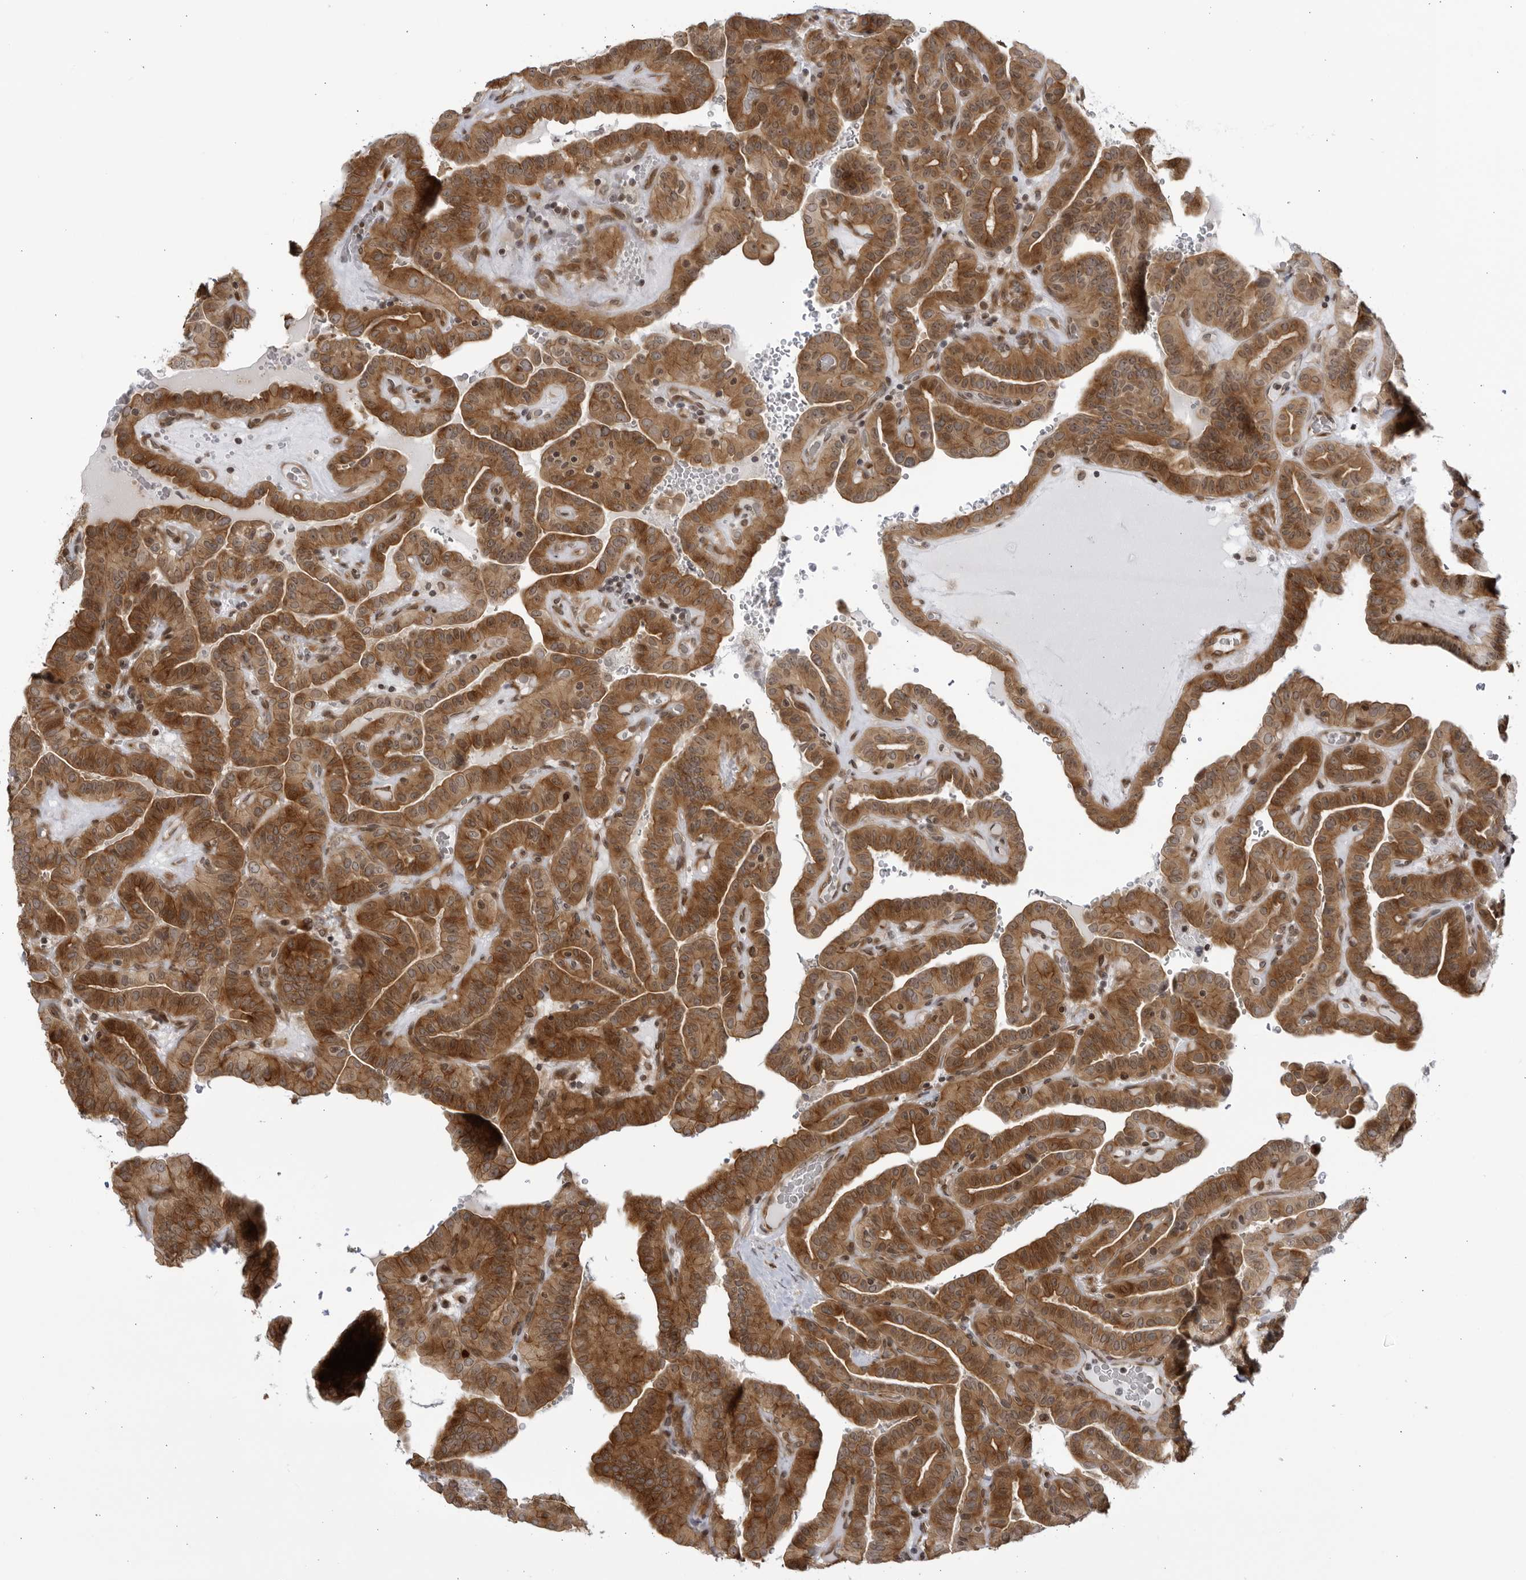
{"staining": {"intensity": "strong", "quantity": ">75%", "location": "cytoplasmic/membranous"}, "tissue": "thyroid cancer", "cell_type": "Tumor cells", "image_type": "cancer", "snomed": [{"axis": "morphology", "description": "Papillary adenocarcinoma, NOS"}, {"axis": "topography", "description": "Thyroid gland"}], "caption": "This is an image of immunohistochemistry (IHC) staining of thyroid cancer (papillary adenocarcinoma), which shows strong staining in the cytoplasmic/membranous of tumor cells.", "gene": "CNBD1", "patient": {"sex": "male", "age": 77}}